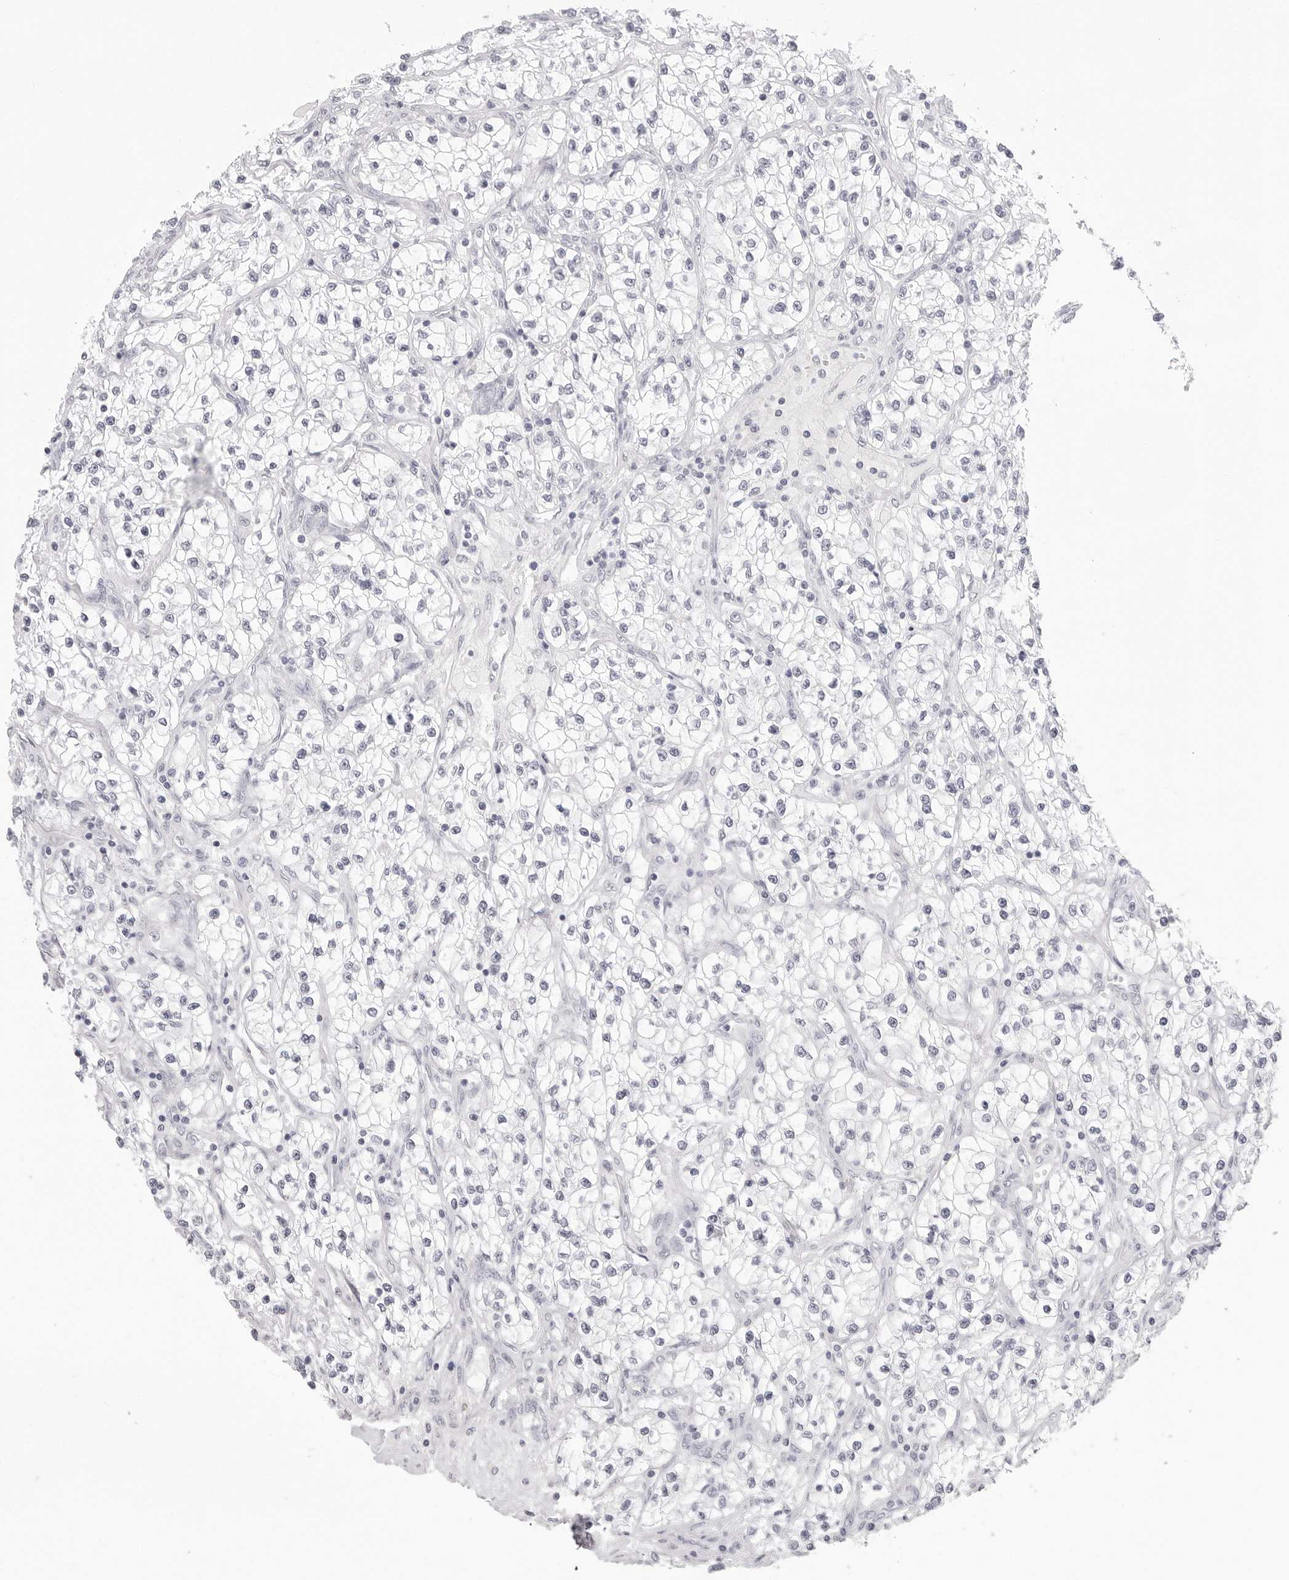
{"staining": {"intensity": "negative", "quantity": "none", "location": "none"}, "tissue": "renal cancer", "cell_type": "Tumor cells", "image_type": "cancer", "snomed": [{"axis": "morphology", "description": "Adenocarcinoma, NOS"}, {"axis": "topography", "description": "Kidney"}], "caption": "Renal adenocarcinoma was stained to show a protein in brown. There is no significant expression in tumor cells. Nuclei are stained in blue.", "gene": "CST5", "patient": {"sex": "female", "age": 57}}